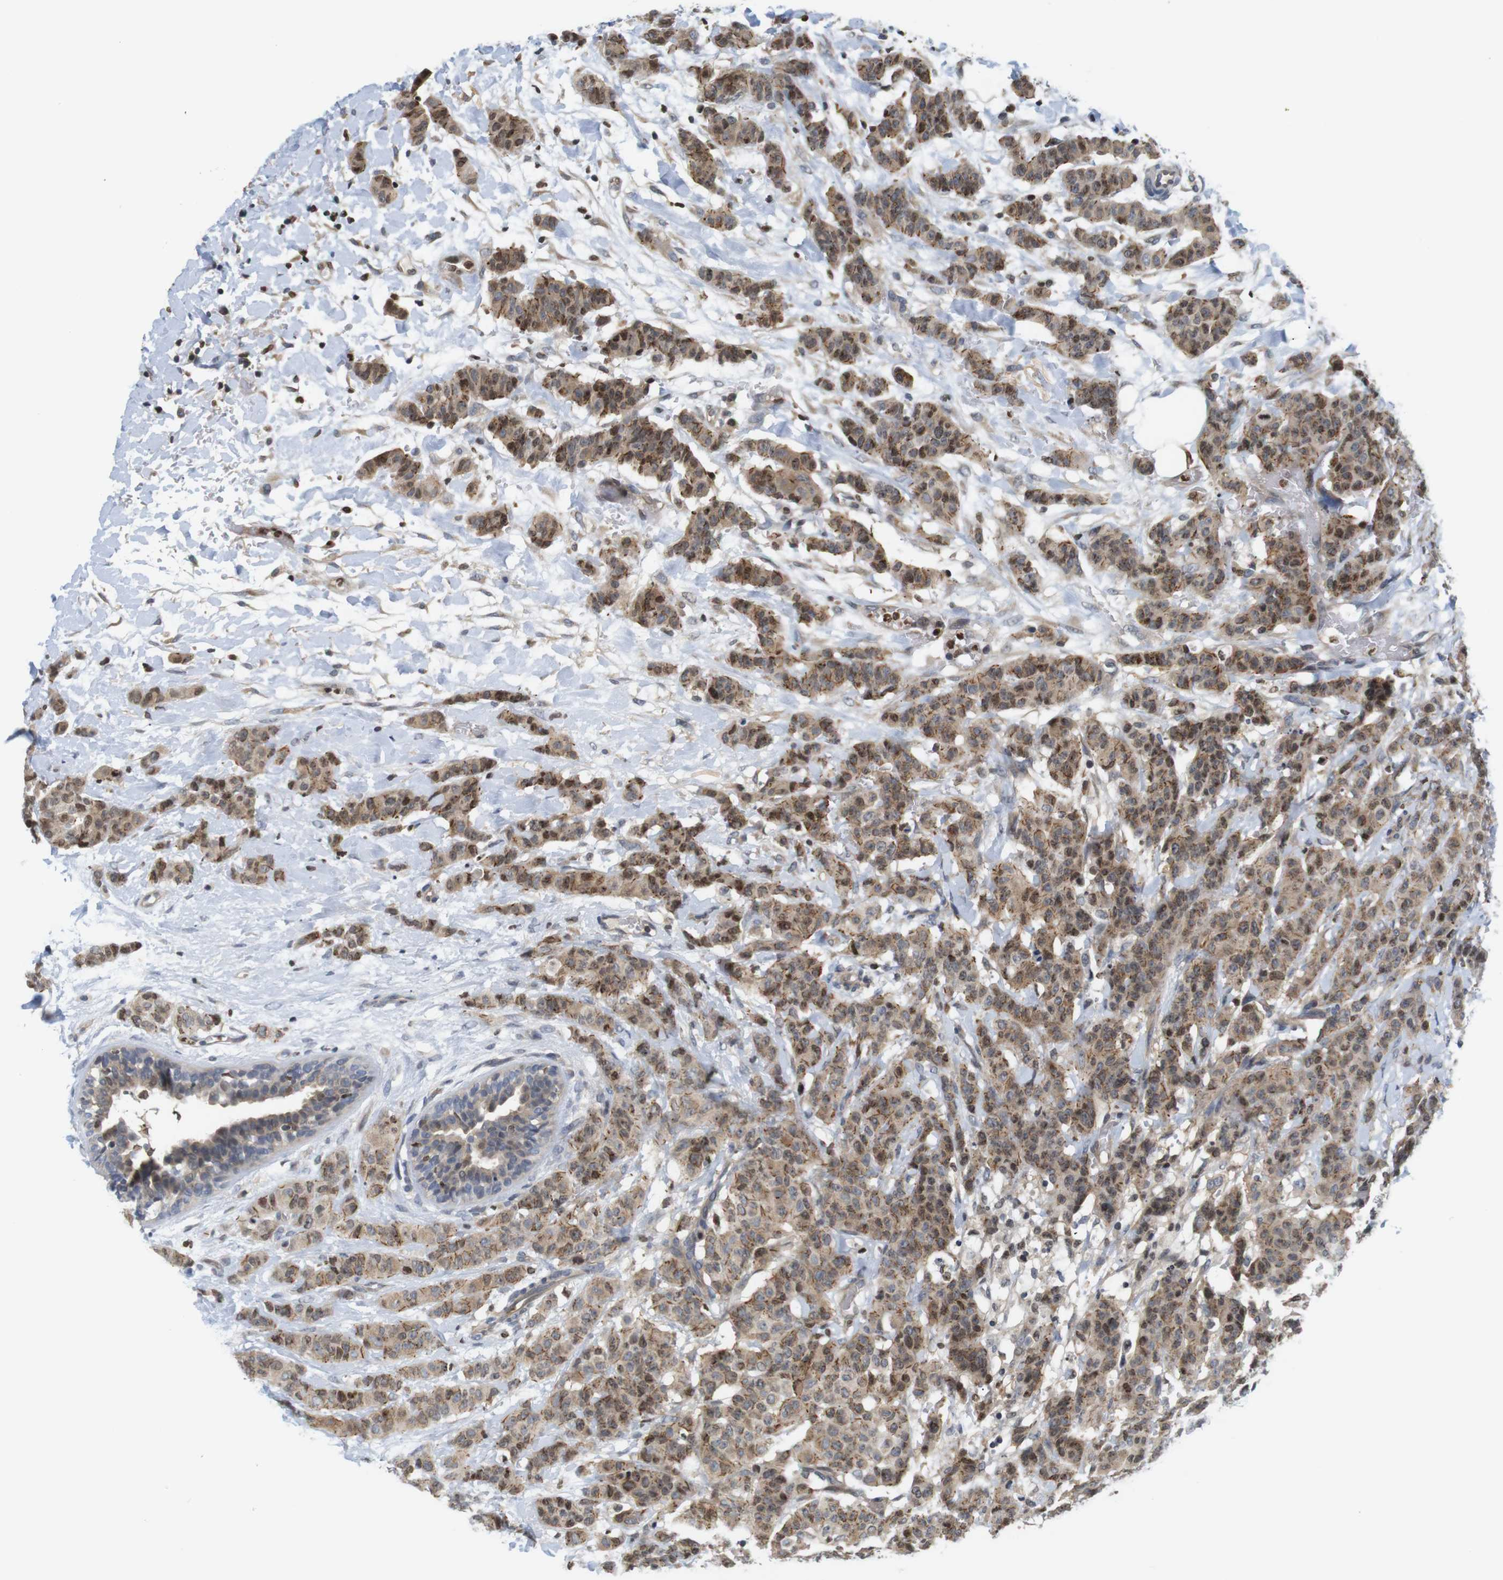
{"staining": {"intensity": "moderate", "quantity": ">75%", "location": "cytoplasmic/membranous"}, "tissue": "breast cancer", "cell_type": "Tumor cells", "image_type": "cancer", "snomed": [{"axis": "morphology", "description": "Normal tissue, NOS"}, {"axis": "morphology", "description": "Duct carcinoma"}, {"axis": "topography", "description": "Breast"}], "caption": "A medium amount of moderate cytoplasmic/membranous staining is seen in approximately >75% of tumor cells in breast cancer tissue. (IHC, brightfield microscopy, high magnification).", "gene": "MBD1", "patient": {"sex": "female", "age": 40}}